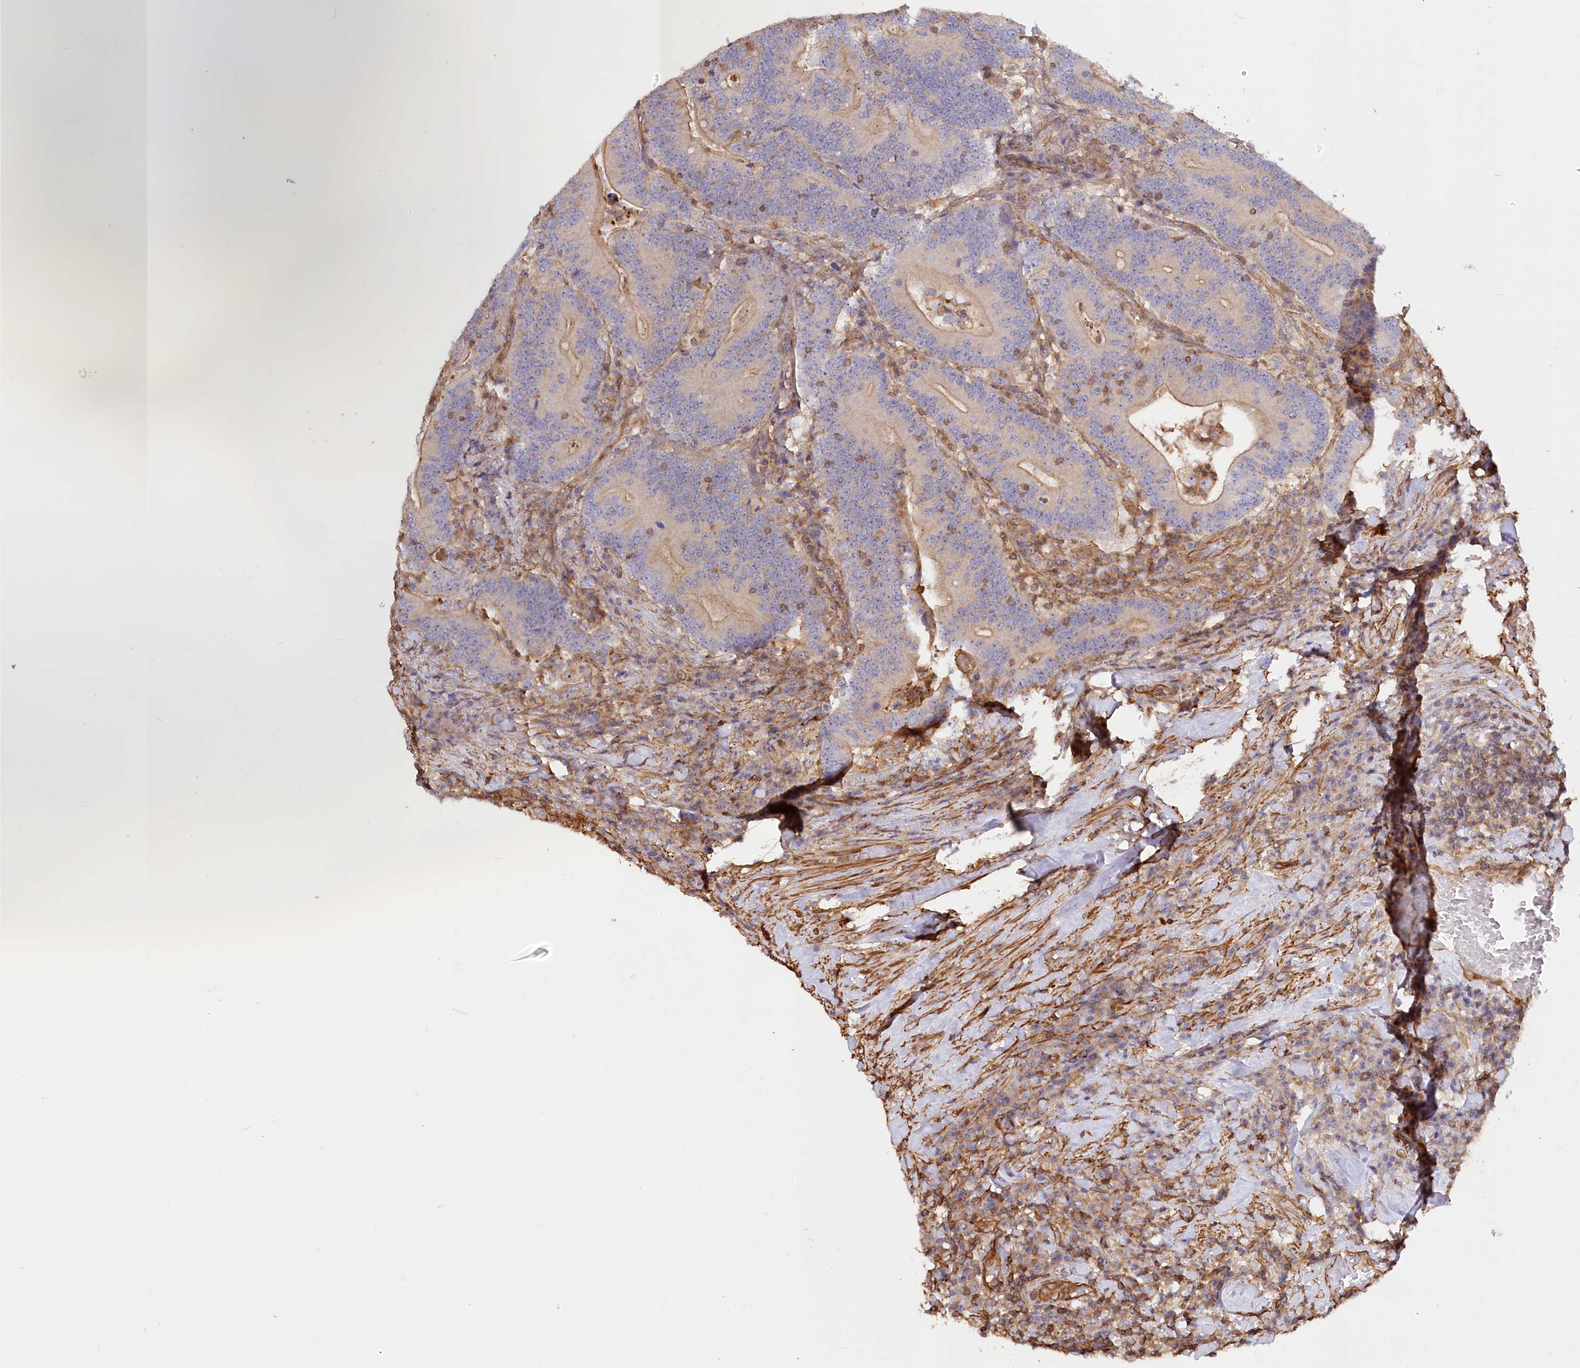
{"staining": {"intensity": "moderate", "quantity": "<25%", "location": "cytoplasmic/membranous"}, "tissue": "colorectal cancer", "cell_type": "Tumor cells", "image_type": "cancer", "snomed": [{"axis": "morphology", "description": "Adenocarcinoma, NOS"}, {"axis": "topography", "description": "Colon"}], "caption": "Colorectal adenocarcinoma stained with DAB (3,3'-diaminobenzidine) immunohistochemistry (IHC) displays low levels of moderate cytoplasmic/membranous positivity in approximately <25% of tumor cells.", "gene": "WDR36", "patient": {"sex": "female", "age": 66}}